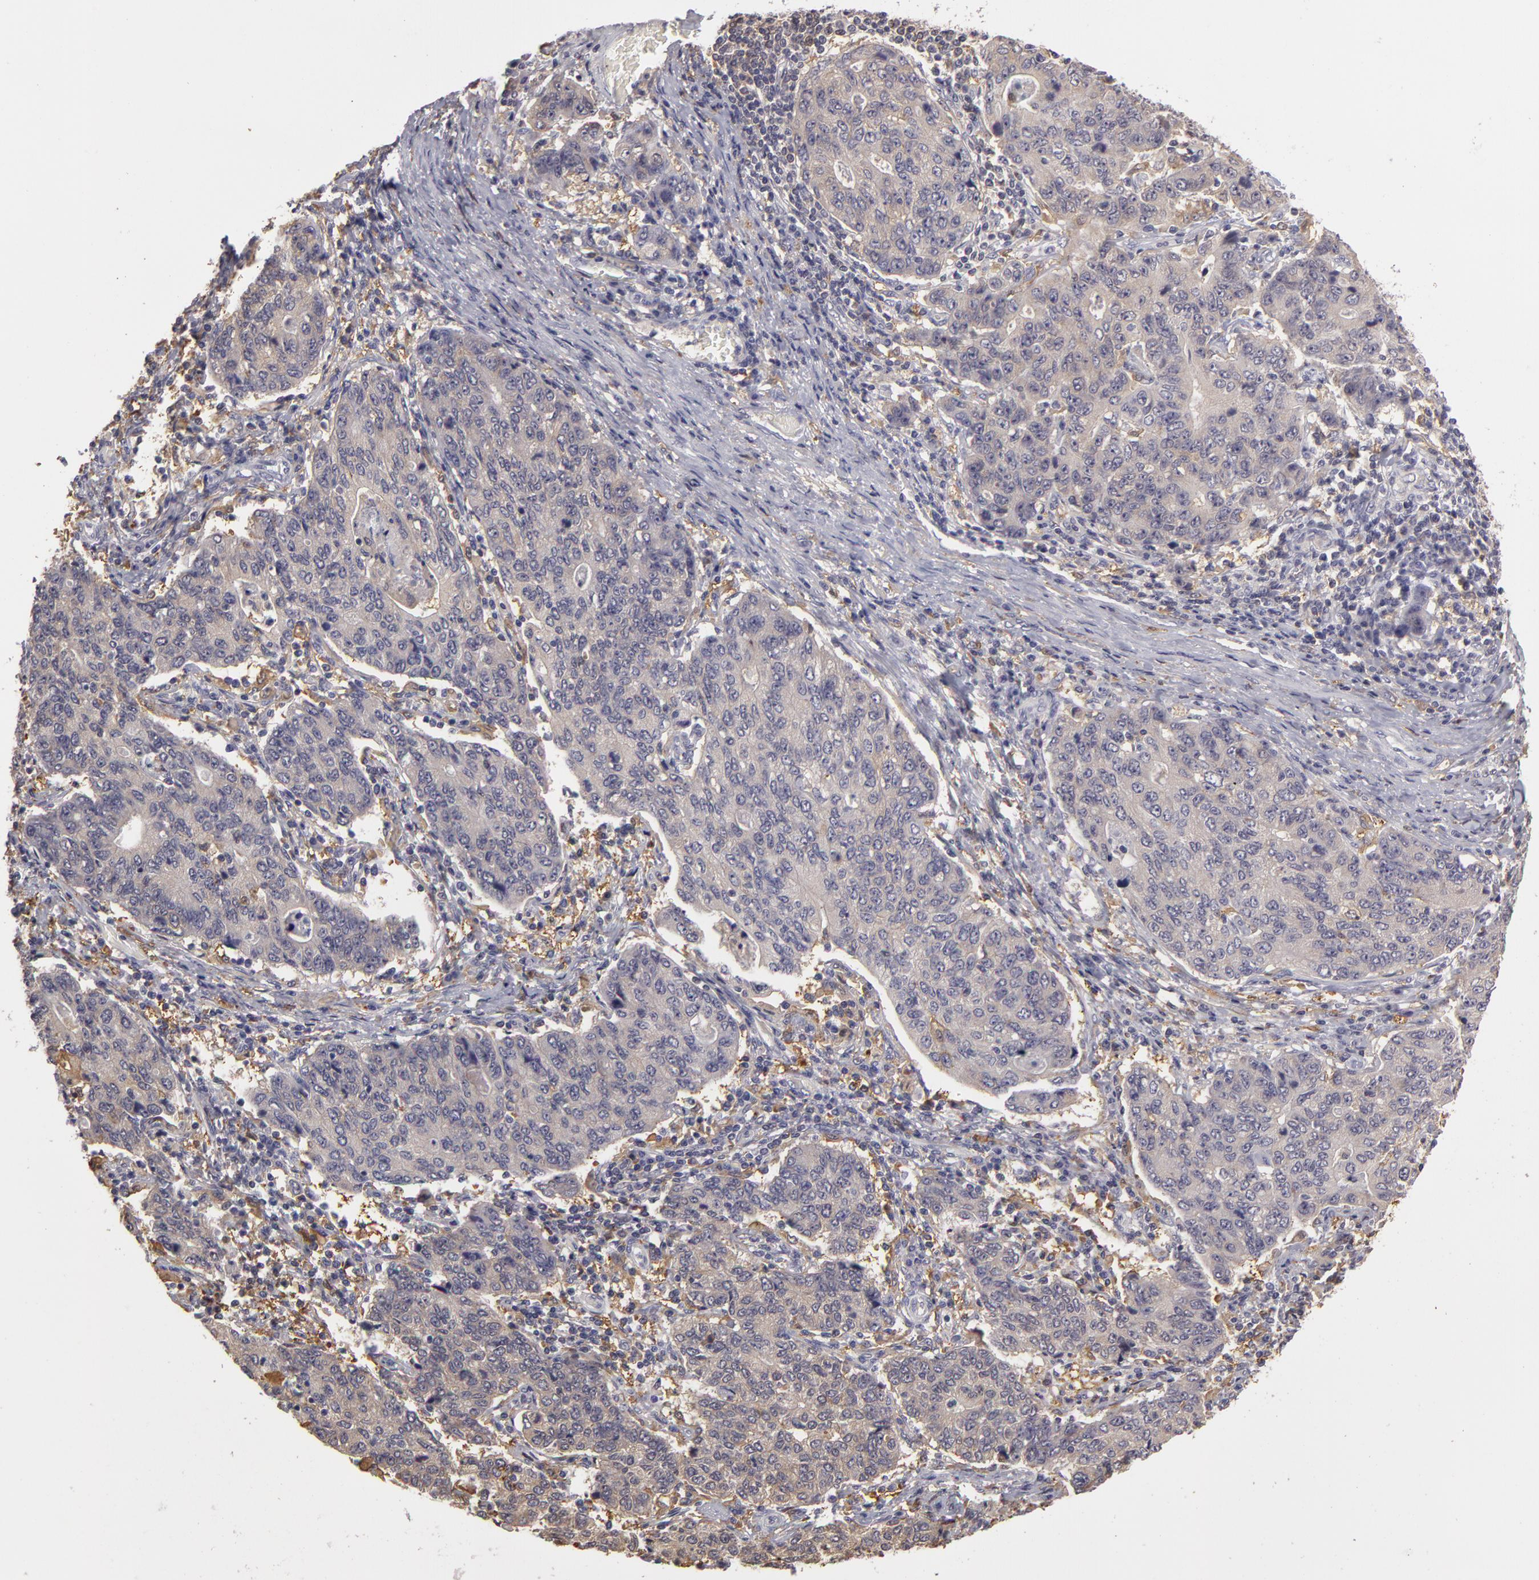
{"staining": {"intensity": "negative", "quantity": "none", "location": "none"}, "tissue": "stomach cancer", "cell_type": "Tumor cells", "image_type": "cancer", "snomed": [{"axis": "morphology", "description": "Adenocarcinoma, NOS"}, {"axis": "topography", "description": "Esophagus"}, {"axis": "topography", "description": "Stomach"}], "caption": "The histopathology image reveals no significant expression in tumor cells of stomach adenocarcinoma.", "gene": "GNPDA1", "patient": {"sex": "male", "age": 74}}